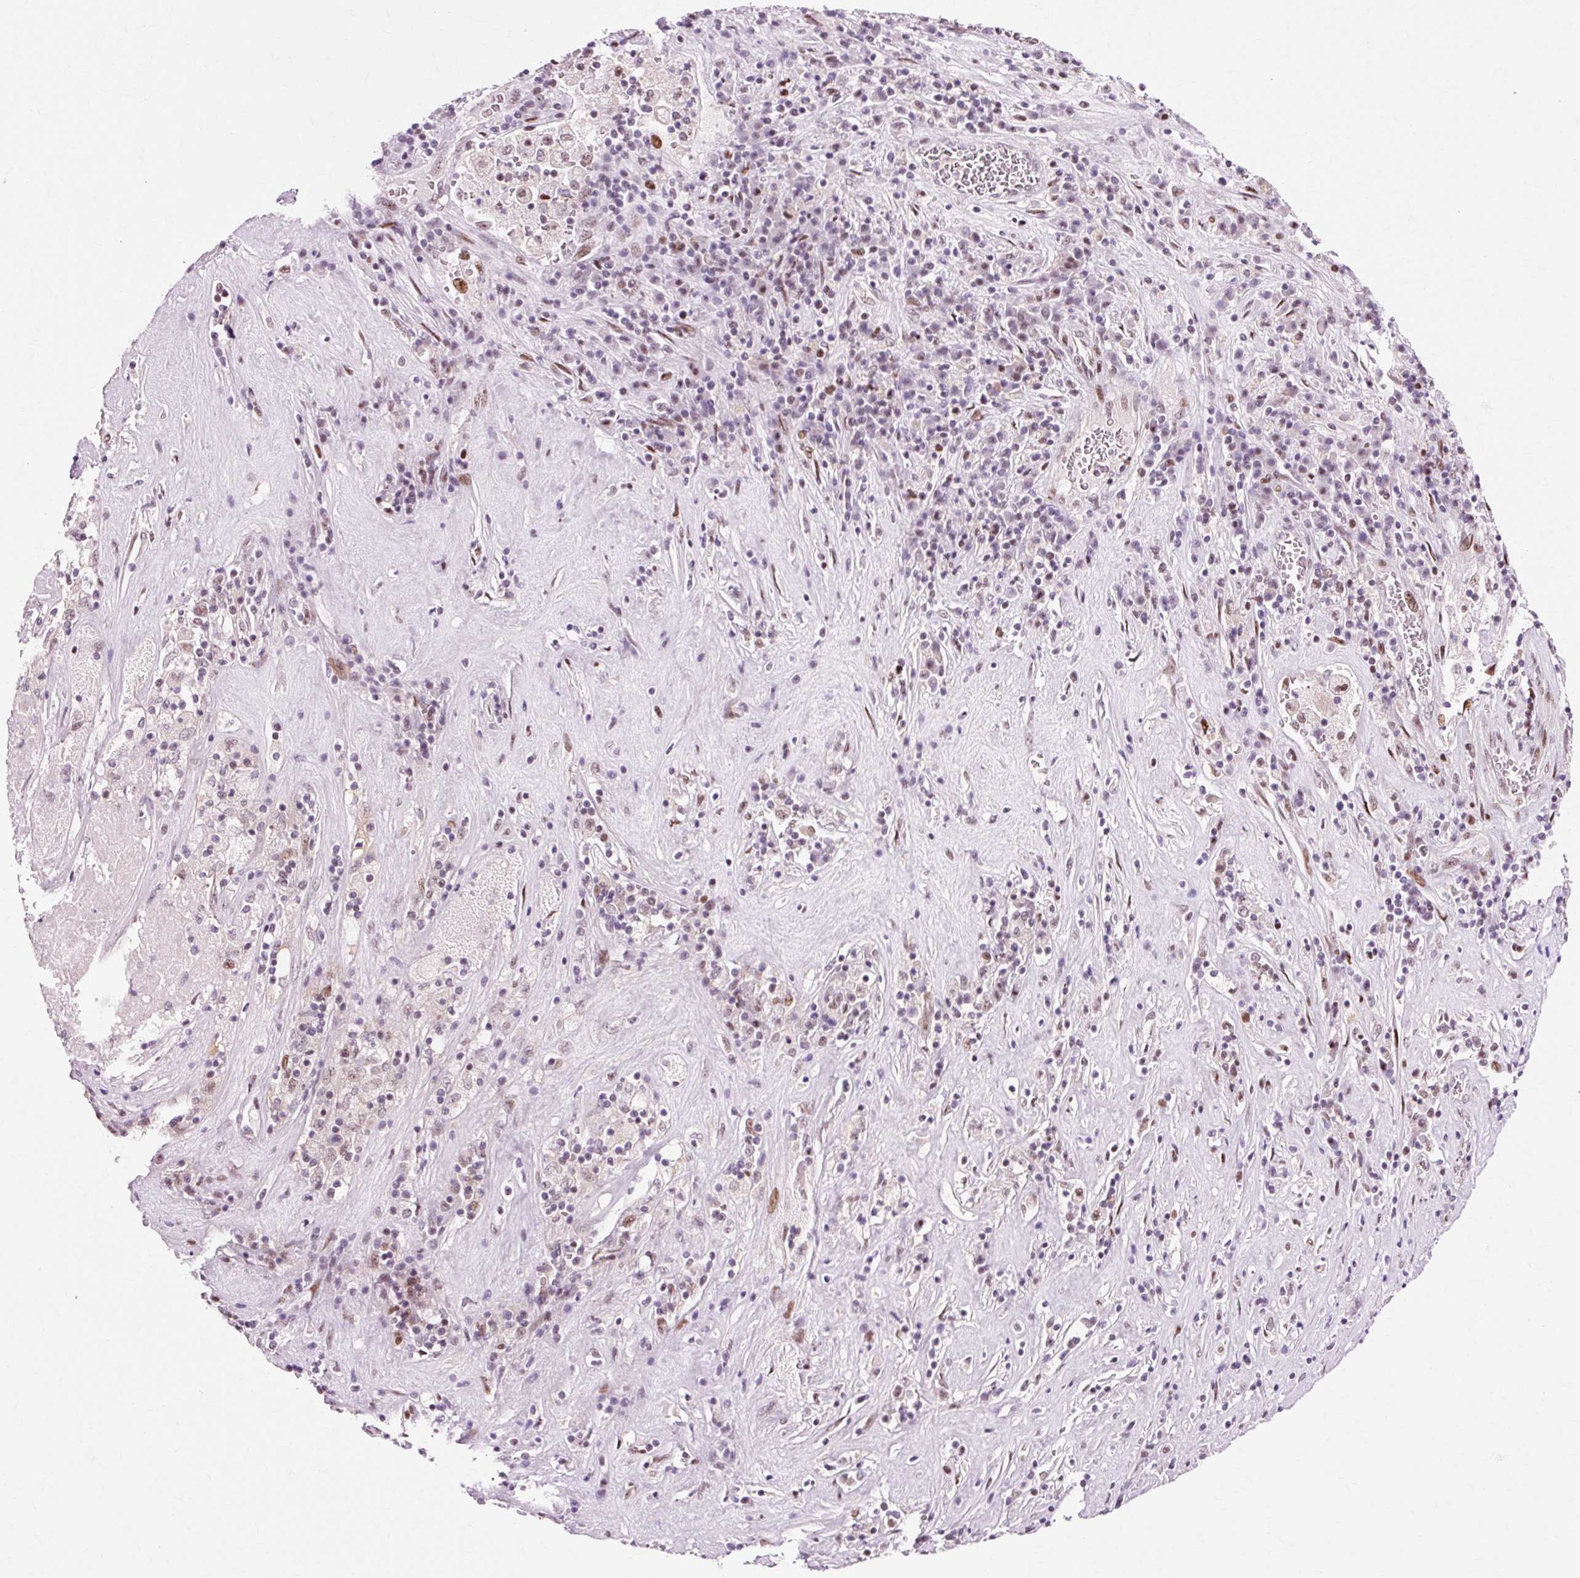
{"staining": {"intensity": "weak", "quantity": "<25%", "location": "nuclear"}, "tissue": "pancreatic cancer", "cell_type": "Tumor cells", "image_type": "cancer", "snomed": [{"axis": "morphology", "description": "Adenocarcinoma, NOS"}, {"axis": "topography", "description": "Pancreas"}], "caption": "Immunohistochemistry image of neoplastic tissue: human pancreatic adenocarcinoma stained with DAB reveals no significant protein staining in tumor cells.", "gene": "MACROD2", "patient": {"sex": "male", "age": 63}}